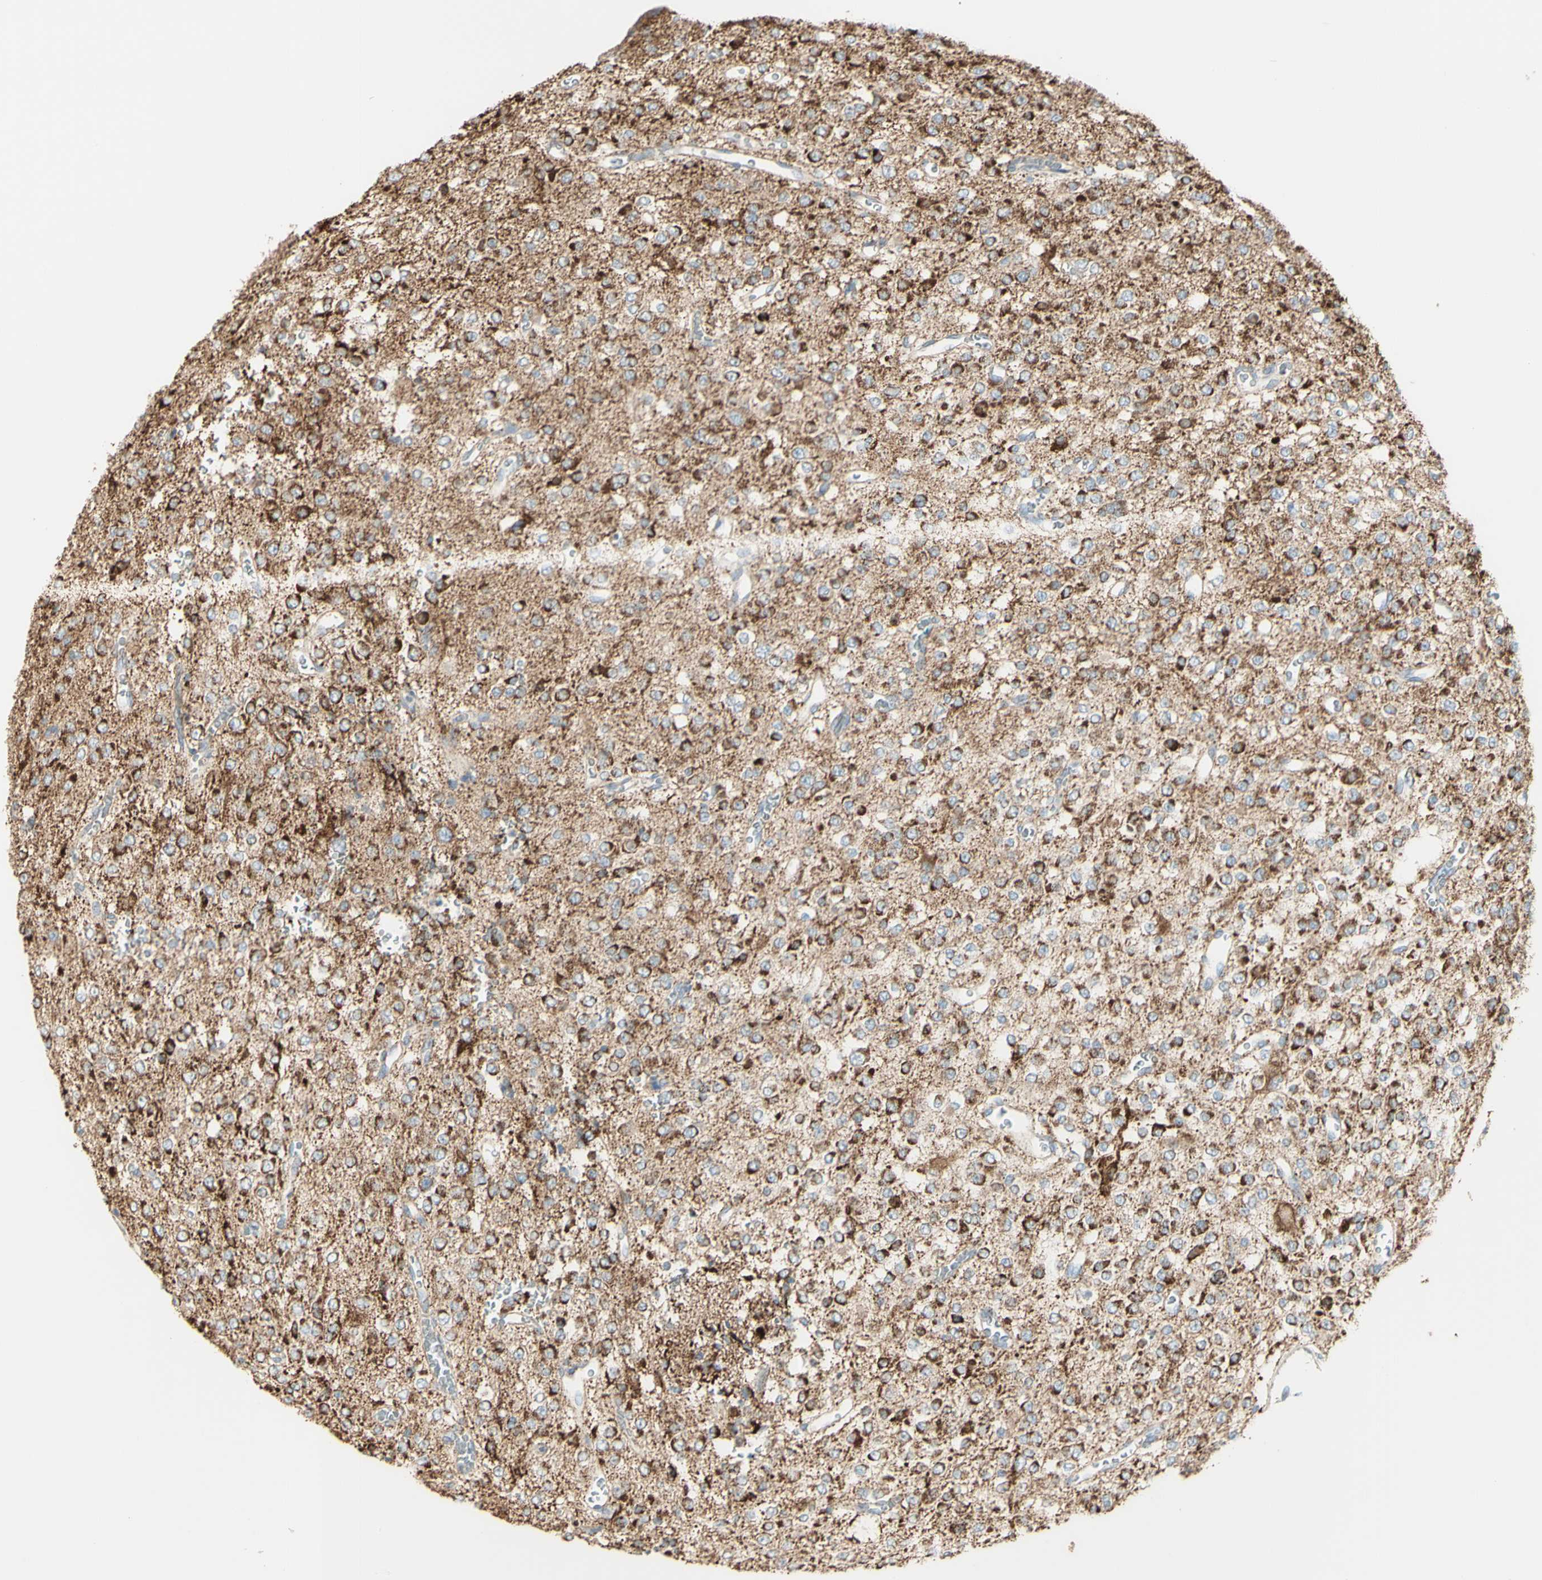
{"staining": {"intensity": "moderate", "quantity": ">75%", "location": "cytoplasmic/membranous"}, "tissue": "glioma", "cell_type": "Tumor cells", "image_type": "cancer", "snomed": [{"axis": "morphology", "description": "Glioma, malignant, Low grade"}, {"axis": "topography", "description": "Brain"}], "caption": "IHC (DAB) staining of human low-grade glioma (malignant) shows moderate cytoplasmic/membranous protein staining in approximately >75% of tumor cells.", "gene": "LETM1", "patient": {"sex": "male", "age": 38}}